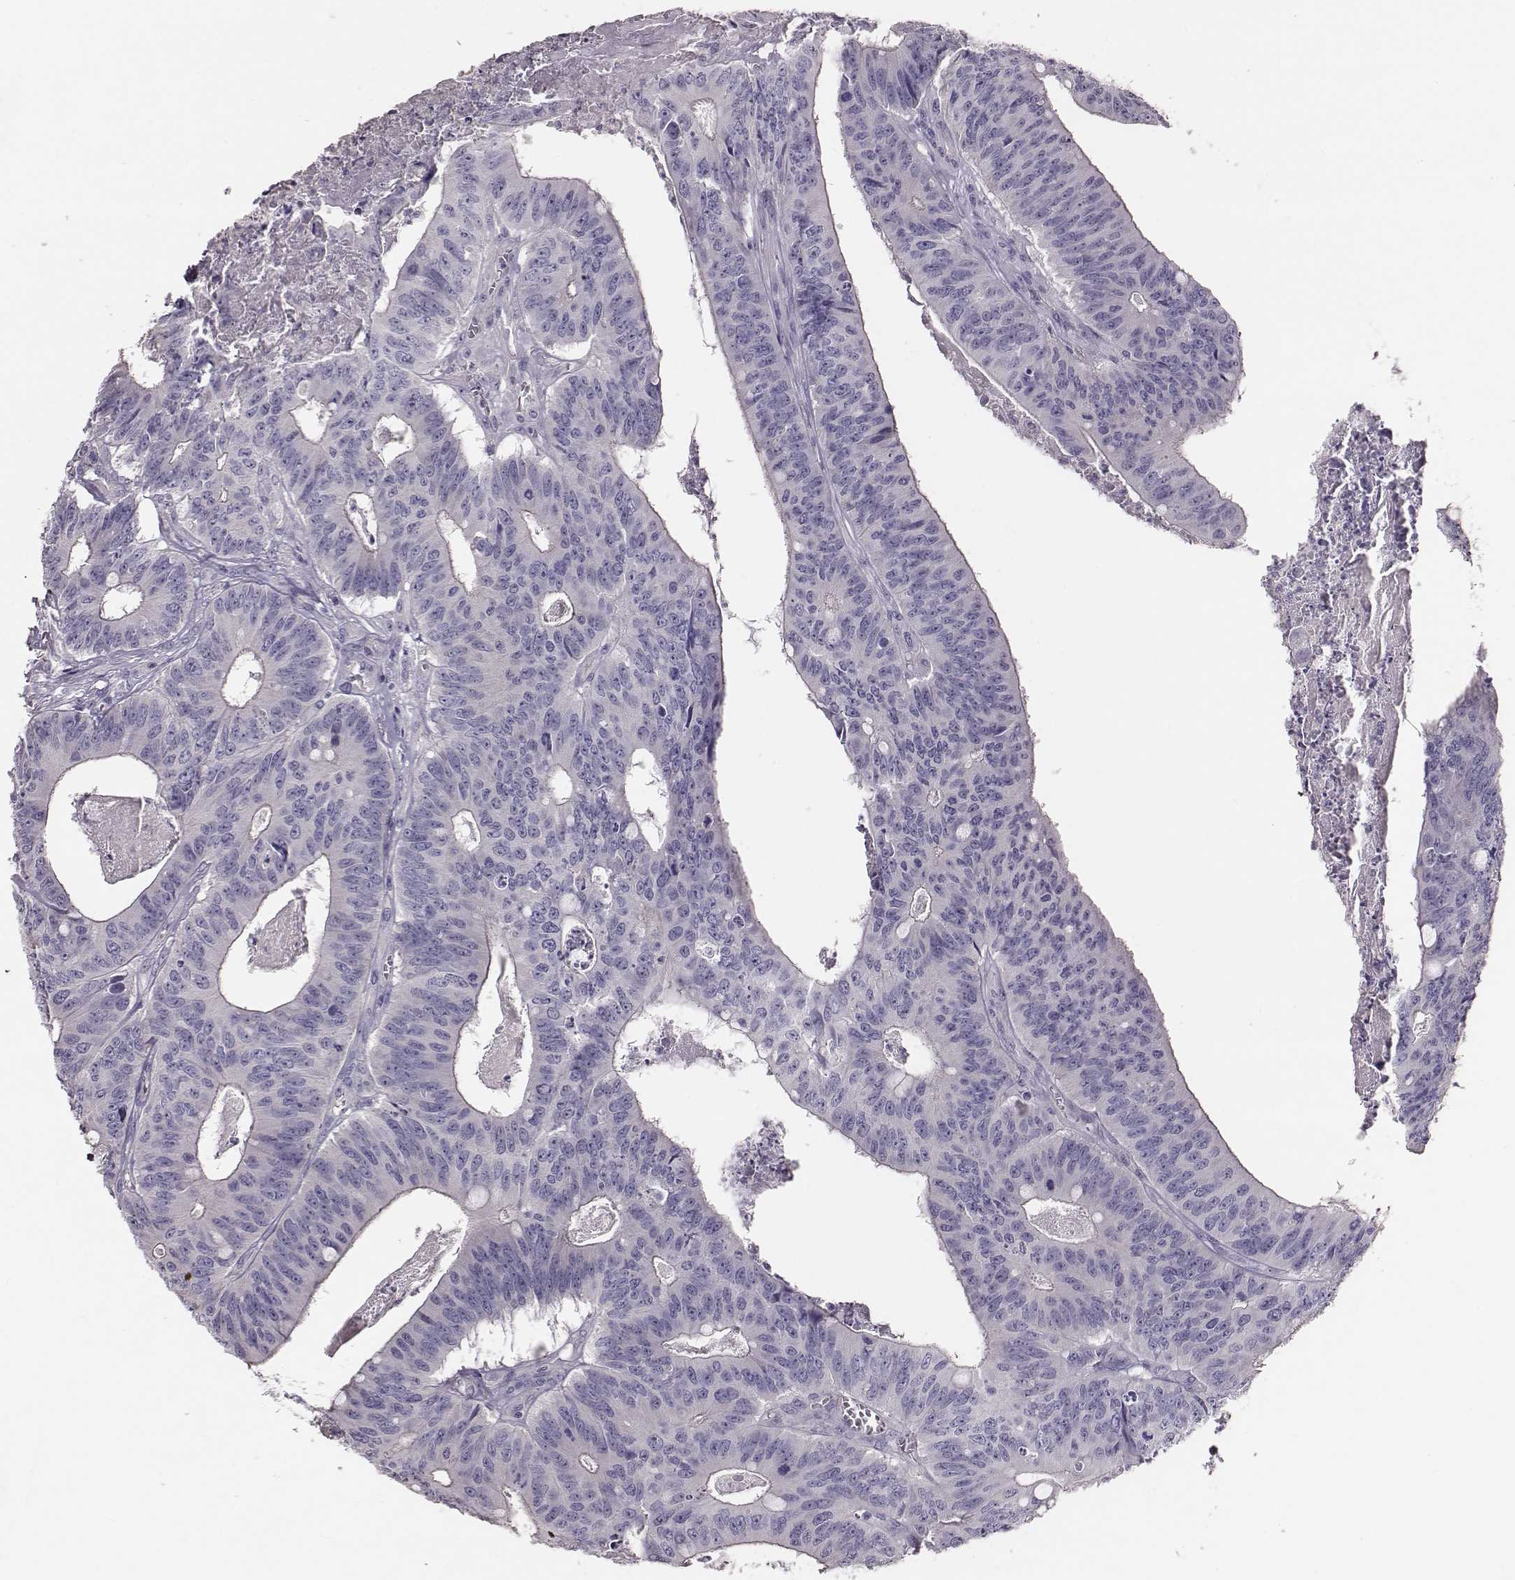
{"staining": {"intensity": "negative", "quantity": "none", "location": "none"}, "tissue": "colorectal cancer", "cell_type": "Tumor cells", "image_type": "cancer", "snomed": [{"axis": "morphology", "description": "Adenocarcinoma, NOS"}, {"axis": "topography", "description": "Colon"}], "caption": "Tumor cells show no significant expression in adenocarcinoma (colorectal). The staining was performed using DAB (3,3'-diaminobenzidine) to visualize the protein expression in brown, while the nuclei were stained in blue with hematoxylin (Magnification: 20x).", "gene": "P2RY10", "patient": {"sex": "male", "age": 84}}